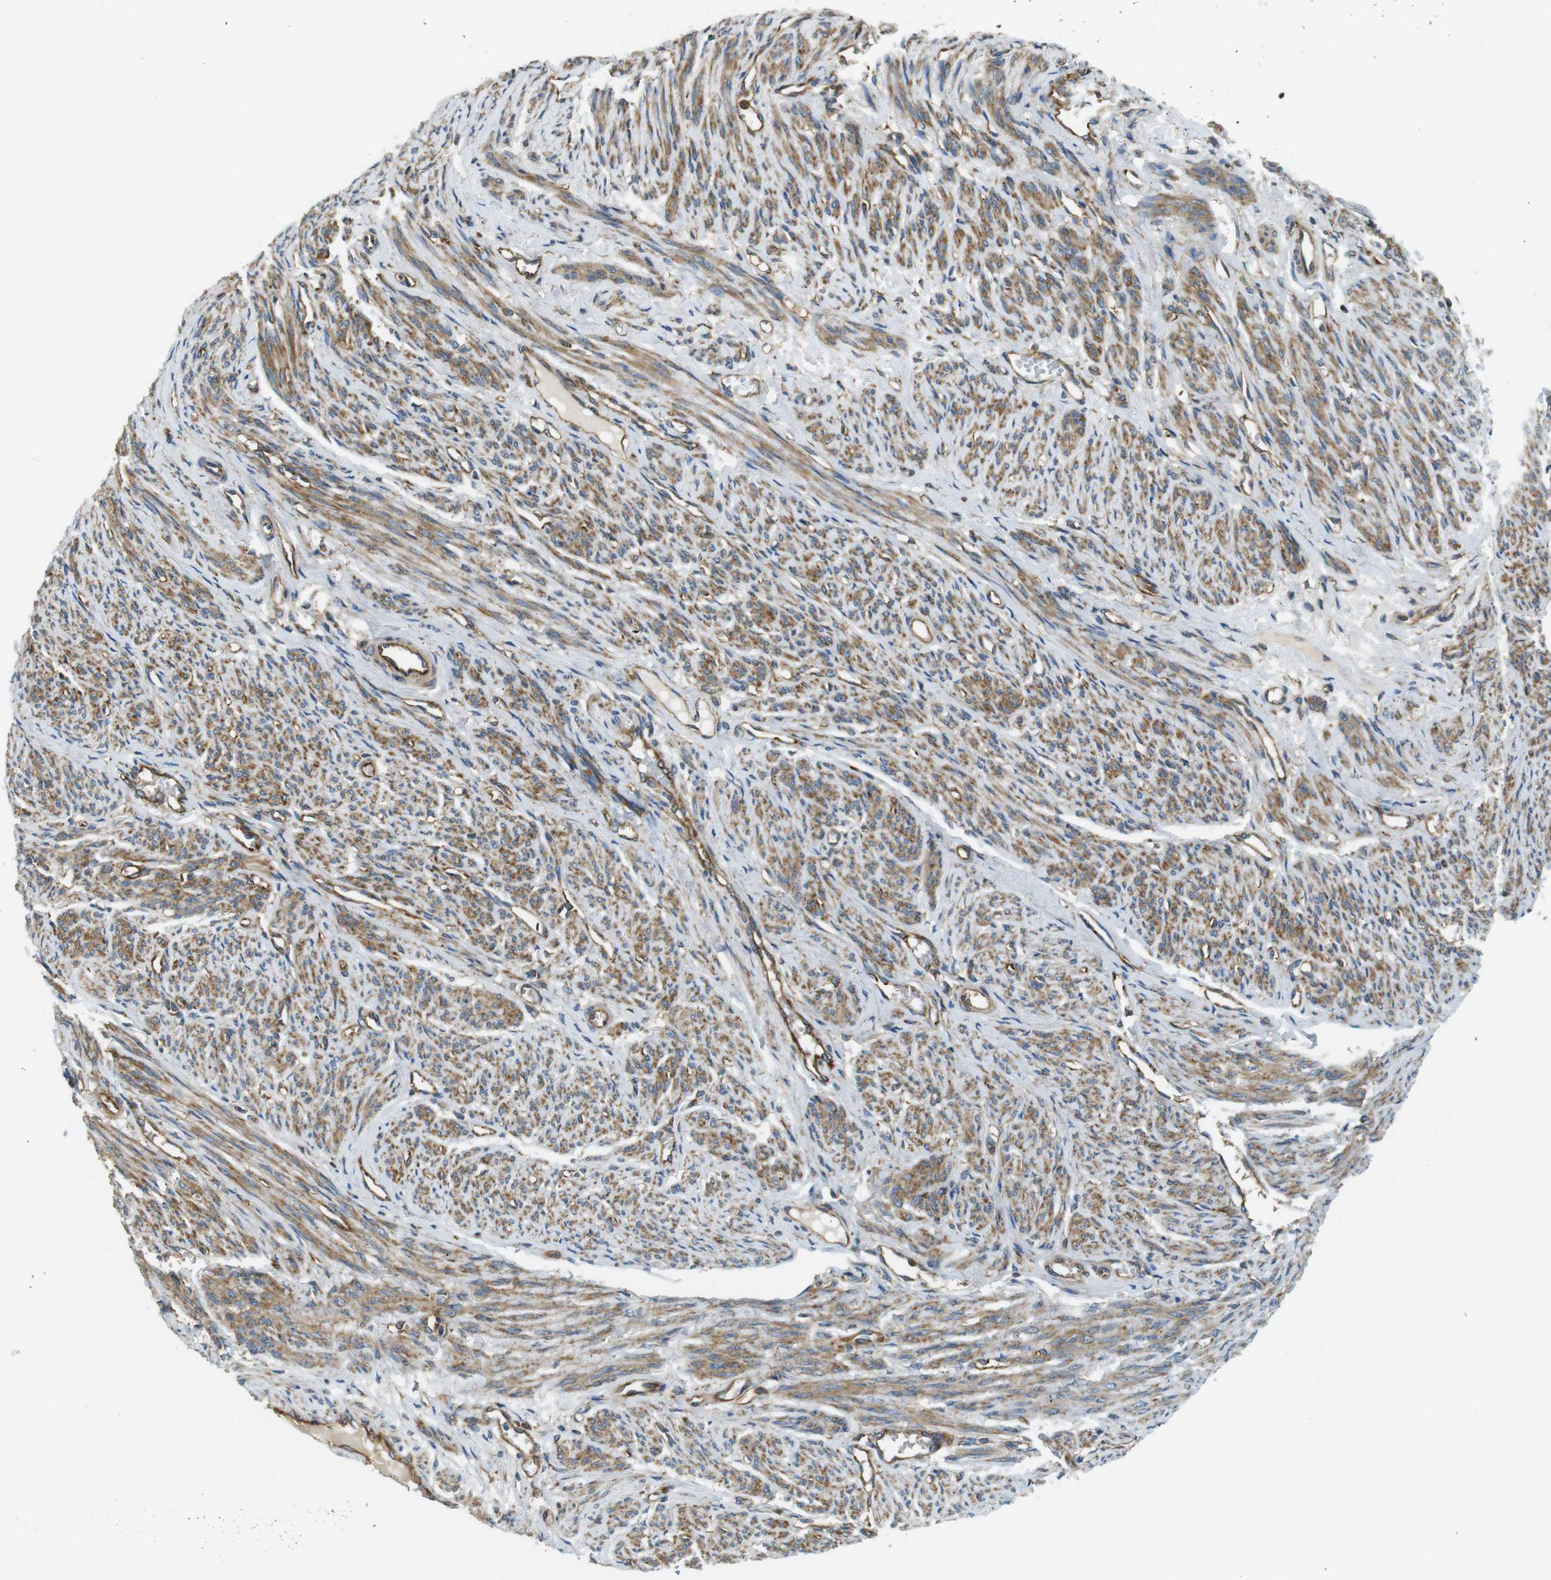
{"staining": {"intensity": "moderate", "quantity": ">75%", "location": "cytoplasmic/membranous"}, "tissue": "smooth muscle", "cell_type": "Smooth muscle cells", "image_type": "normal", "snomed": [{"axis": "morphology", "description": "Normal tissue, NOS"}, {"axis": "topography", "description": "Smooth muscle"}], "caption": "Immunohistochemistry (IHC) (DAB) staining of normal human smooth muscle displays moderate cytoplasmic/membranous protein positivity in about >75% of smooth muscle cells. (IHC, brightfield microscopy, high magnification).", "gene": "TSC1", "patient": {"sex": "female", "age": 65}}